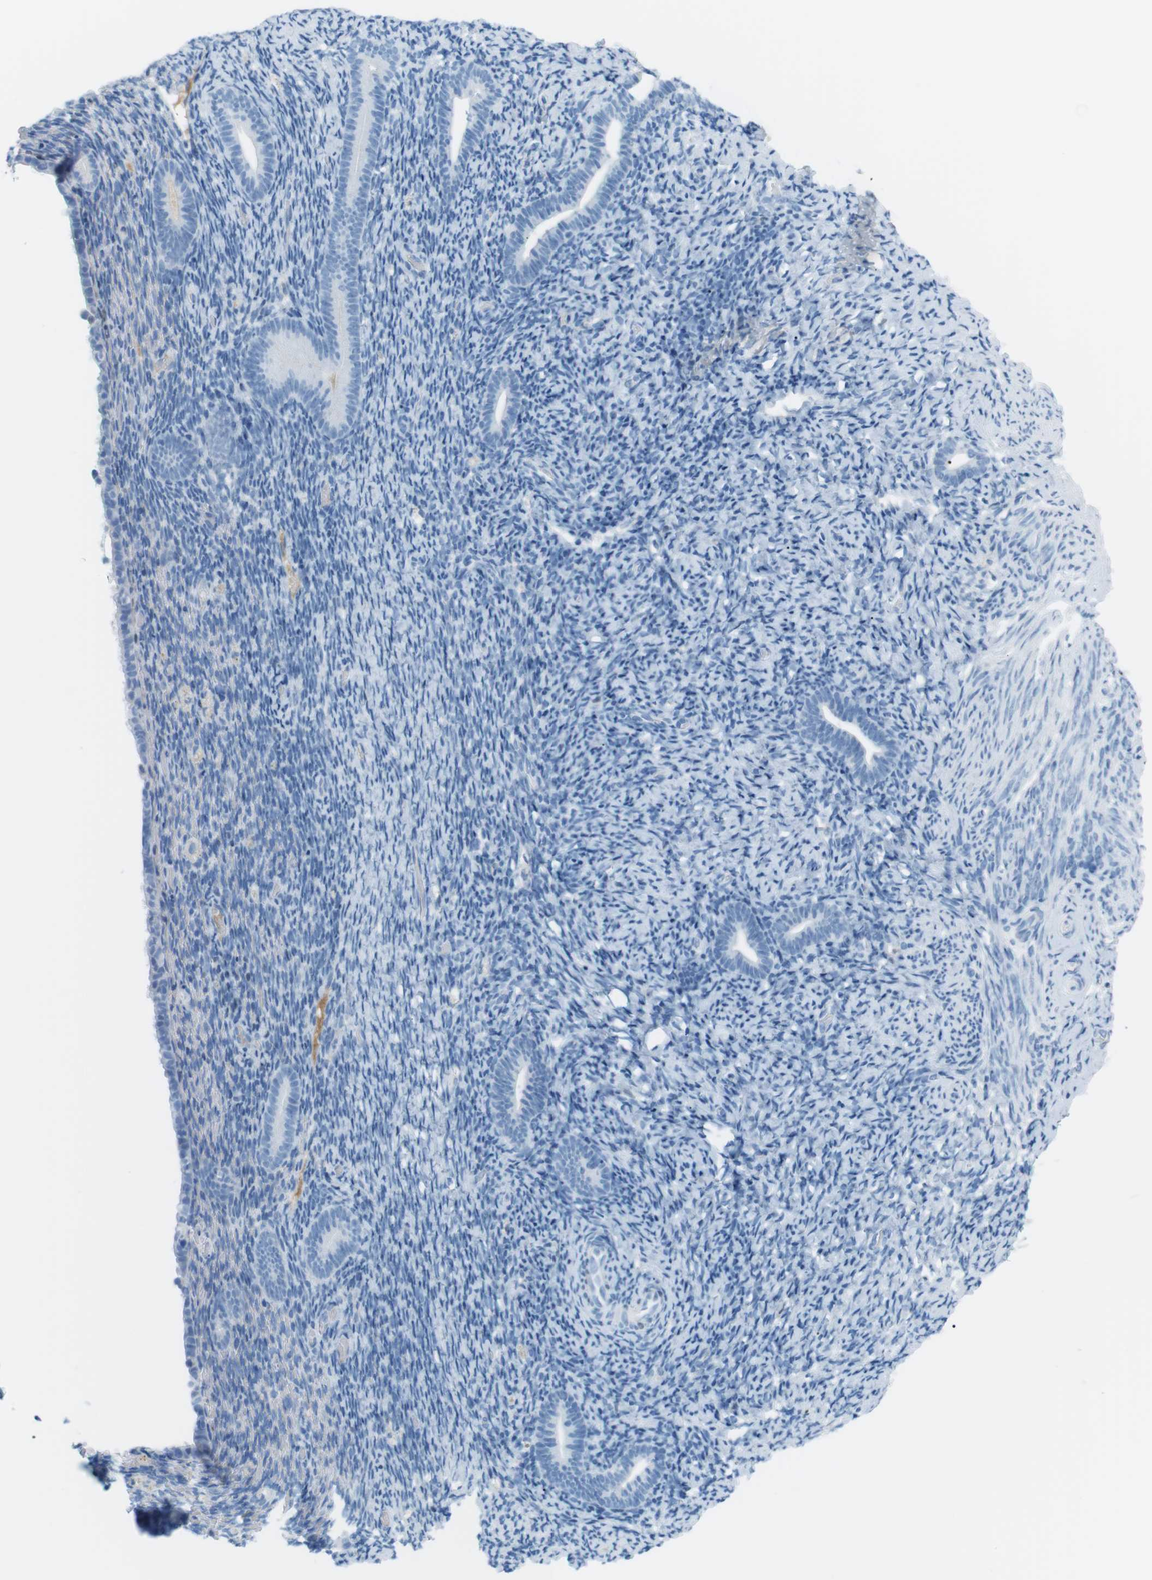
{"staining": {"intensity": "negative", "quantity": "none", "location": "none"}, "tissue": "endometrium", "cell_type": "Cells in endometrial stroma", "image_type": "normal", "snomed": [{"axis": "morphology", "description": "Normal tissue, NOS"}, {"axis": "topography", "description": "Endometrium"}], "caption": "Protein analysis of benign endometrium shows no significant positivity in cells in endometrial stroma.", "gene": "AZGP1", "patient": {"sex": "female", "age": 51}}